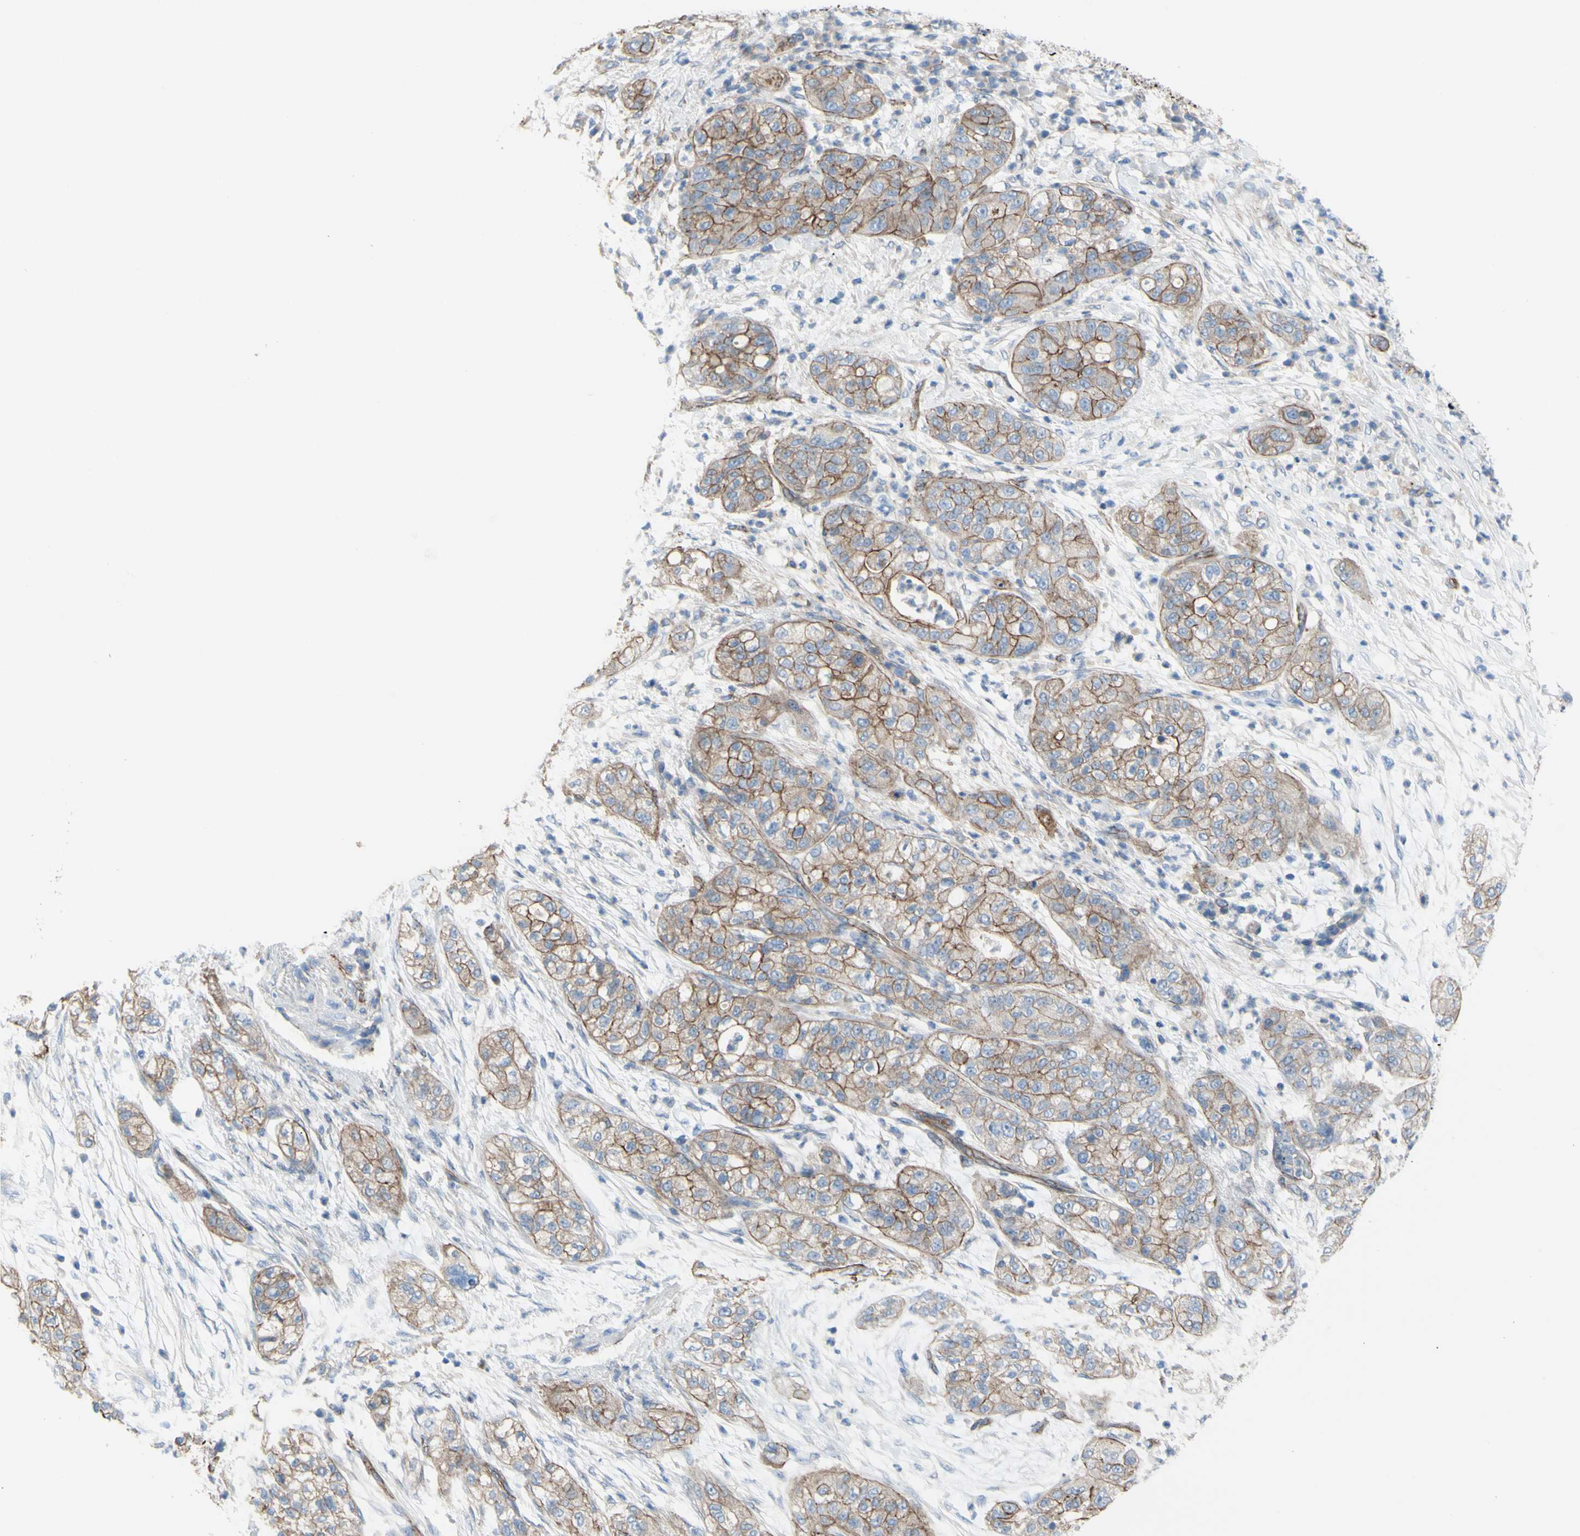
{"staining": {"intensity": "moderate", "quantity": ">75%", "location": "cytoplasmic/membranous"}, "tissue": "pancreatic cancer", "cell_type": "Tumor cells", "image_type": "cancer", "snomed": [{"axis": "morphology", "description": "Adenocarcinoma, NOS"}, {"axis": "topography", "description": "Pancreas"}], "caption": "Human adenocarcinoma (pancreatic) stained with a protein marker exhibits moderate staining in tumor cells.", "gene": "TPBG", "patient": {"sex": "female", "age": 78}}